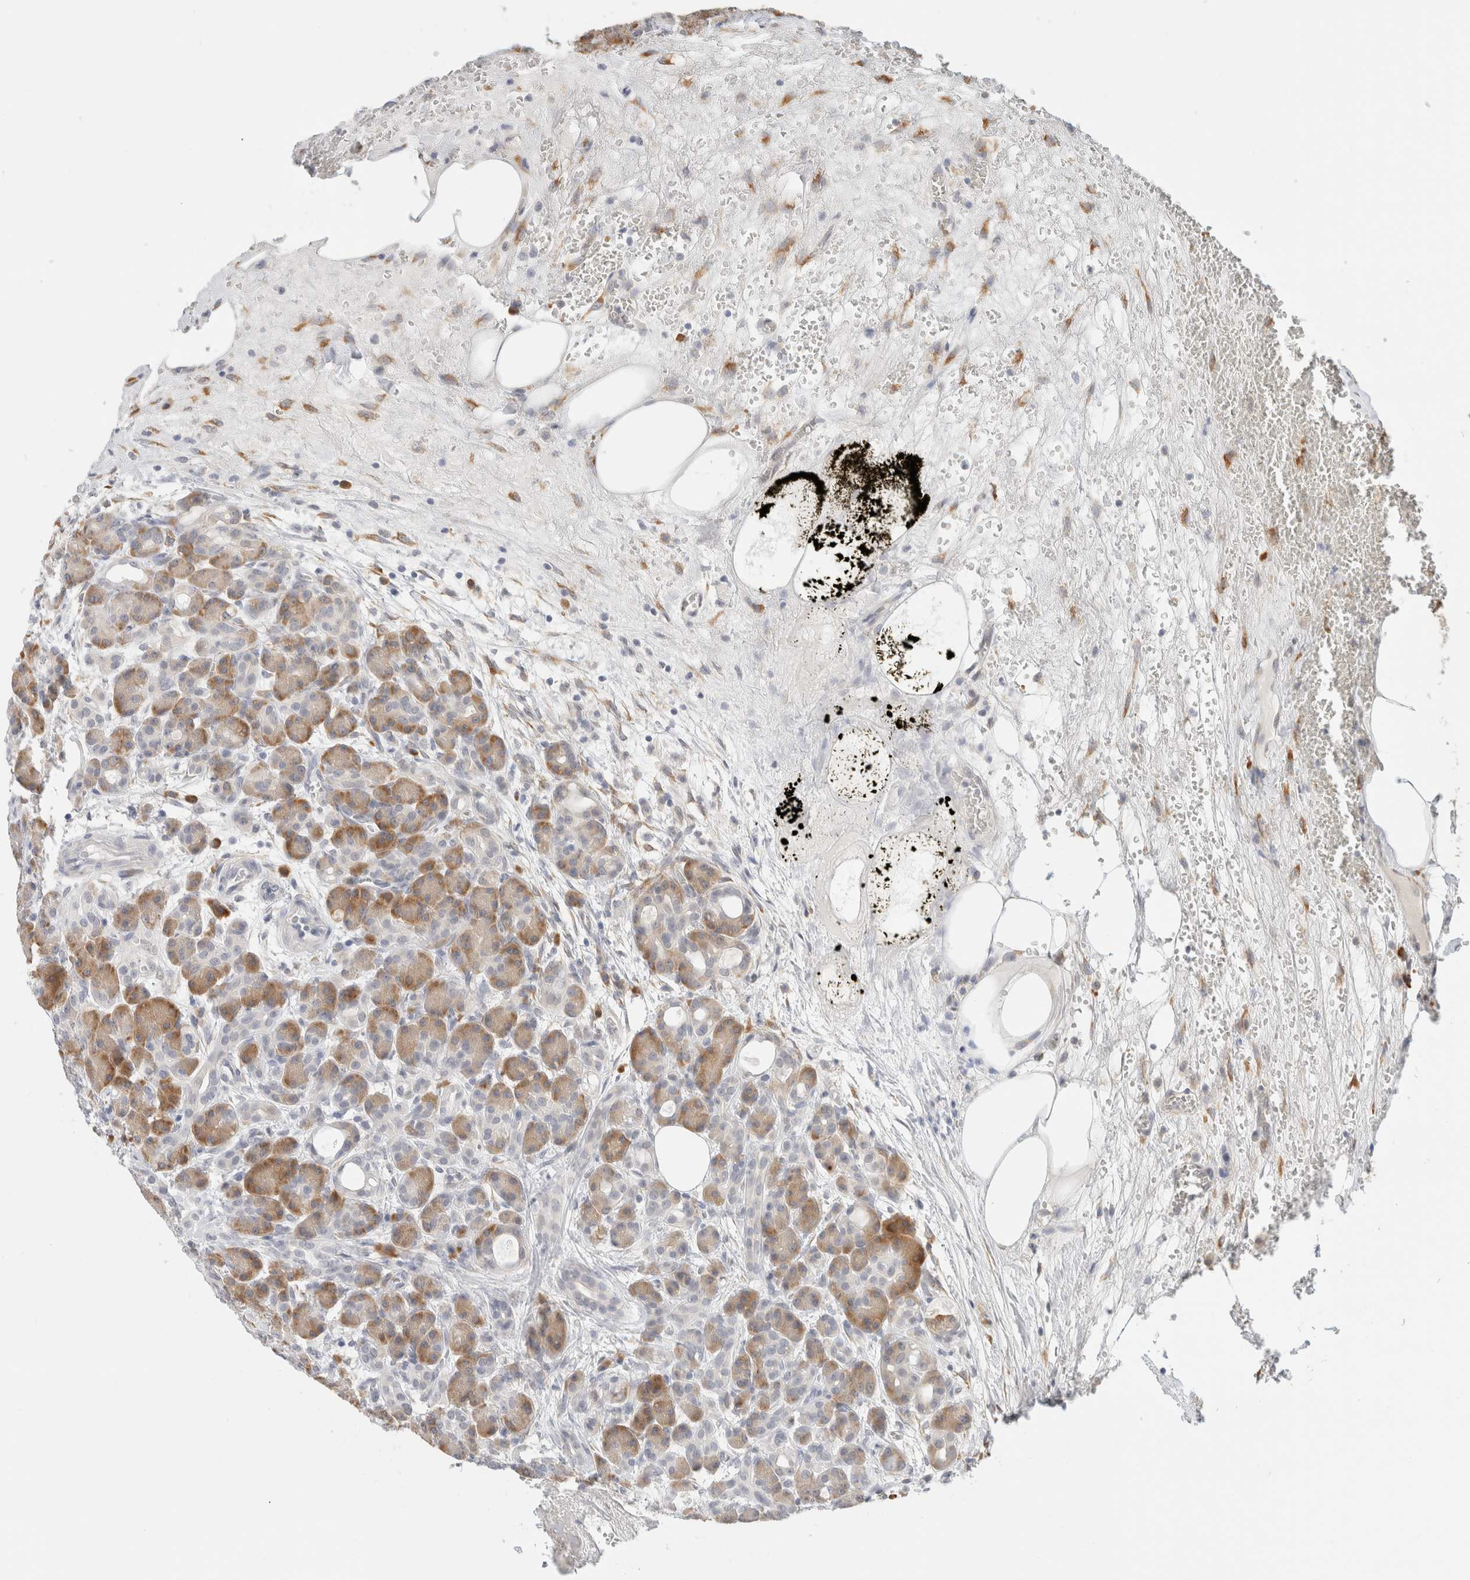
{"staining": {"intensity": "strong", "quantity": ">75%", "location": "cytoplasmic/membranous"}, "tissue": "pancreas", "cell_type": "Exocrine glandular cells", "image_type": "normal", "snomed": [{"axis": "morphology", "description": "Normal tissue, NOS"}, {"axis": "topography", "description": "Pancreas"}], "caption": "A brown stain highlights strong cytoplasmic/membranous expression of a protein in exocrine glandular cells of unremarkable pancreas.", "gene": "HDLBP", "patient": {"sex": "male", "age": 63}}